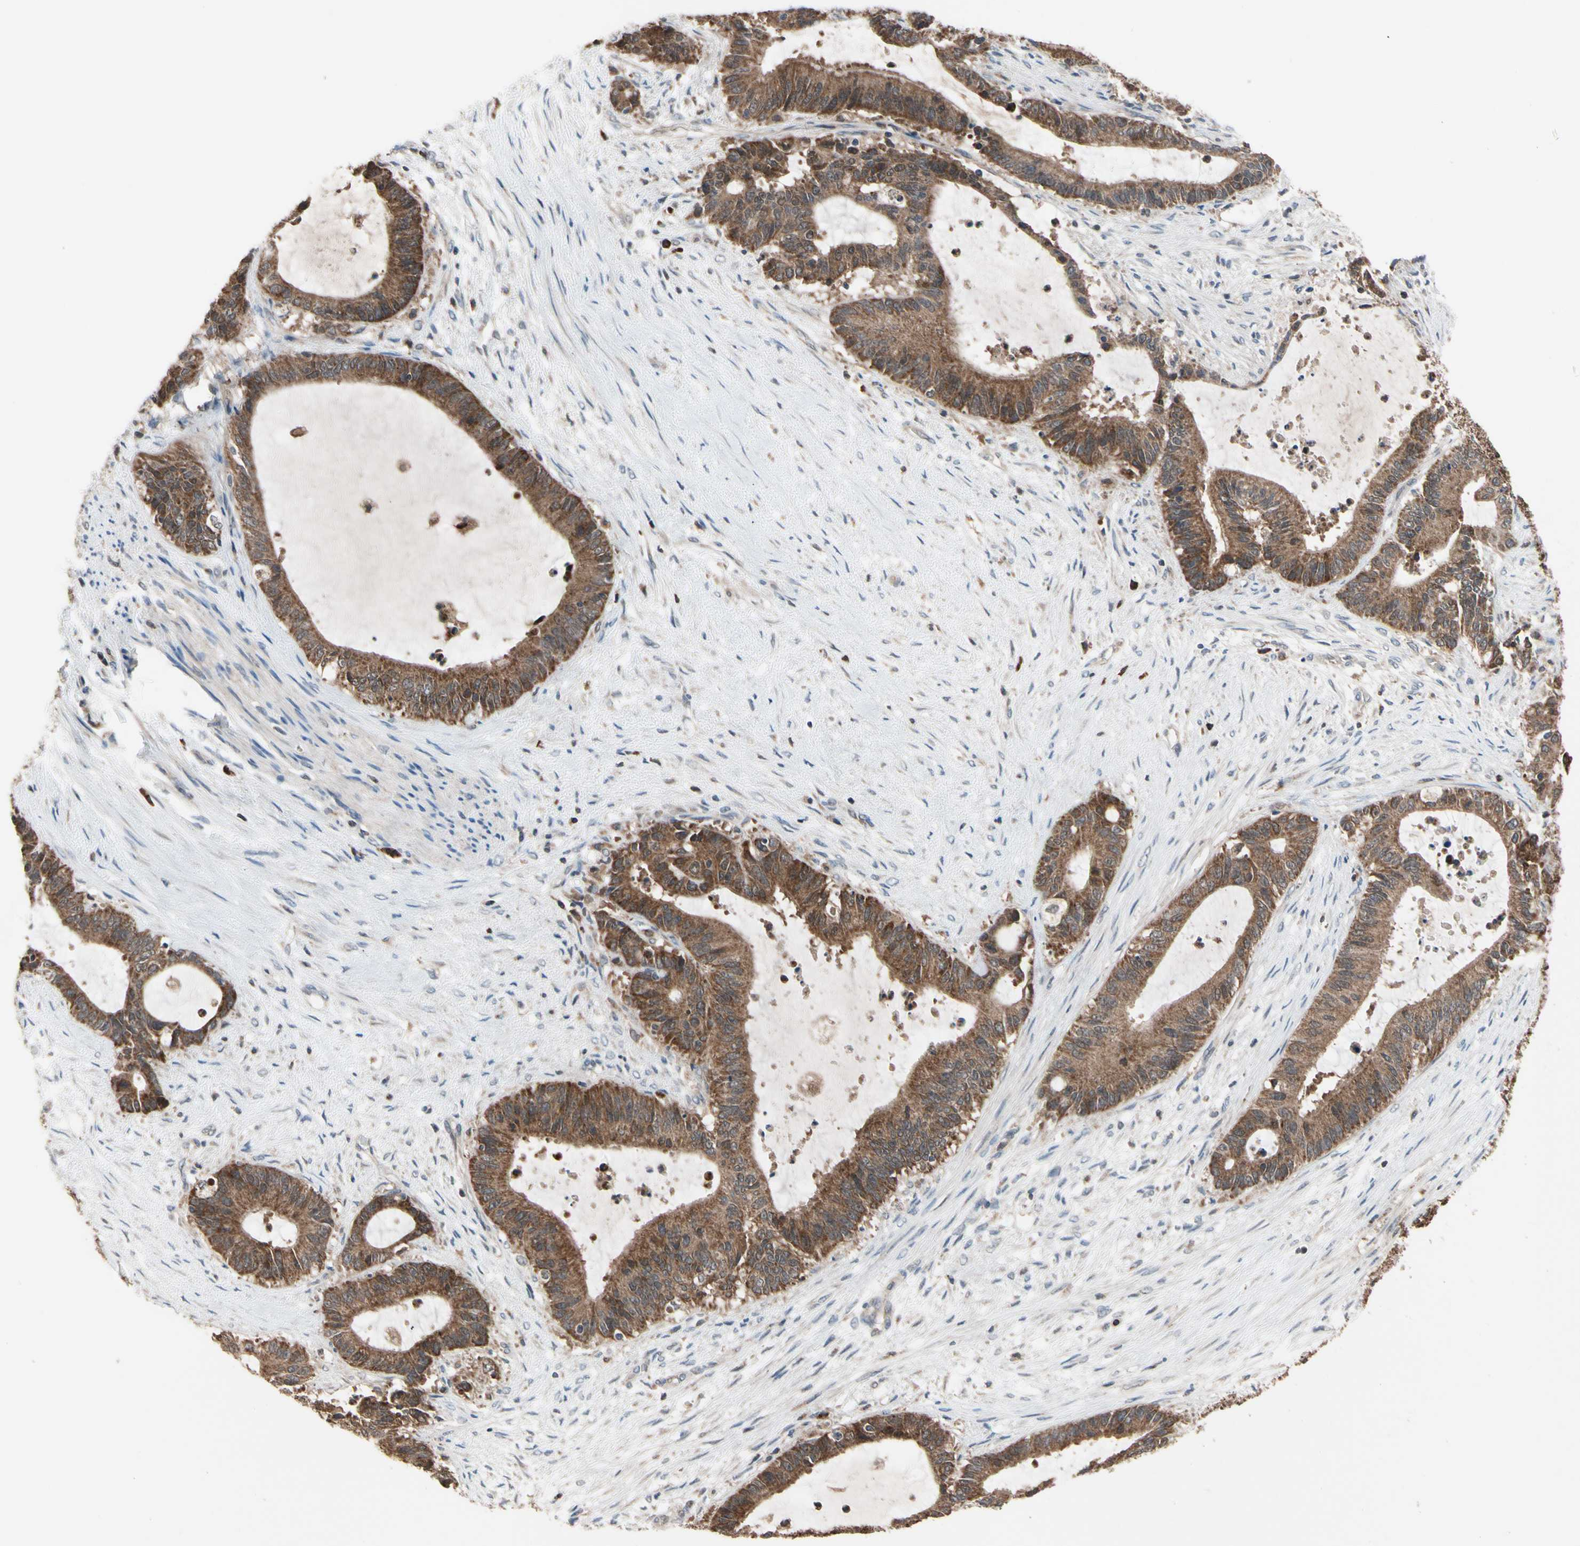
{"staining": {"intensity": "strong", "quantity": ">75%", "location": "cytoplasmic/membranous"}, "tissue": "liver cancer", "cell_type": "Tumor cells", "image_type": "cancer", "snomed": [{"axis": "morphology", "description": "Cholangiocarcinoma"}, {"axis": "topography", "description": "Liver"}], "caption": "Approximately >75% of tumor cells in human cholangiocarcinoma (liver) reveal strong cytoplasmic/membranous protein expression as visualized by brown immunohistochemical staining.", "gene": "MTHFS", "patient": {"sex": "female", "age": 73}}